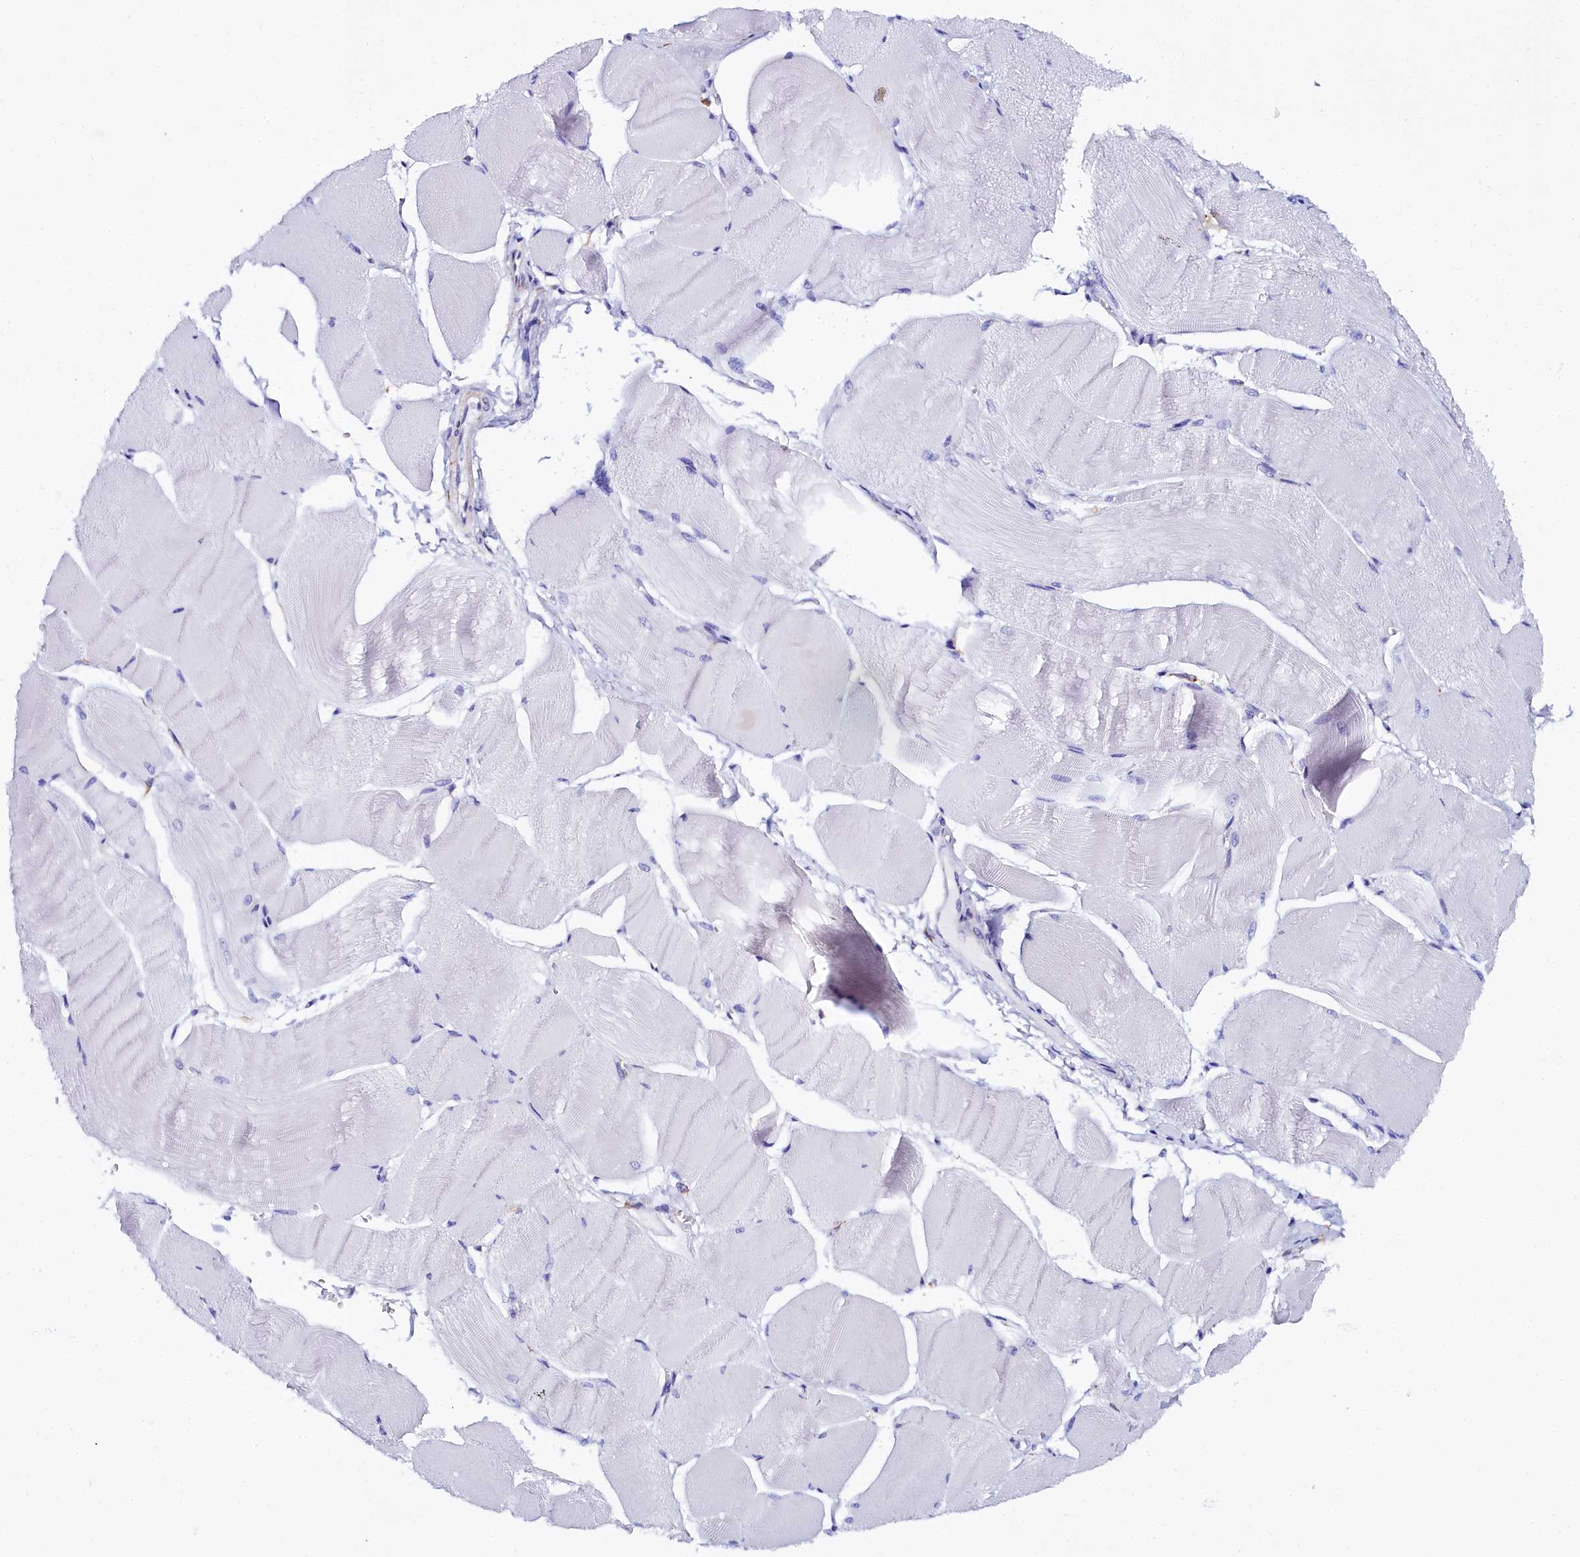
{"staining": {"intensity": "negative", "quantity": "none", "location": "none"}, "tissue": "skeletal muscle", "cell_type": "Myocytes", "image_type": "normal", "snomed": [{"axis": "morphology", "description": "Normal tissue, NOS"}, {"axis": "morphology", "description": "Basal cell carcinoma"}, {"axis": "topography", "description": "Skeletal muscle"}], "caption": "Protein analysis of normal skeletal muscle displays no significant positivity in myocytes. (DAB immunohistochemistry, high magnification).", "gene": "TXNDC5", "patient": {"sex": "female", "age": 64}}